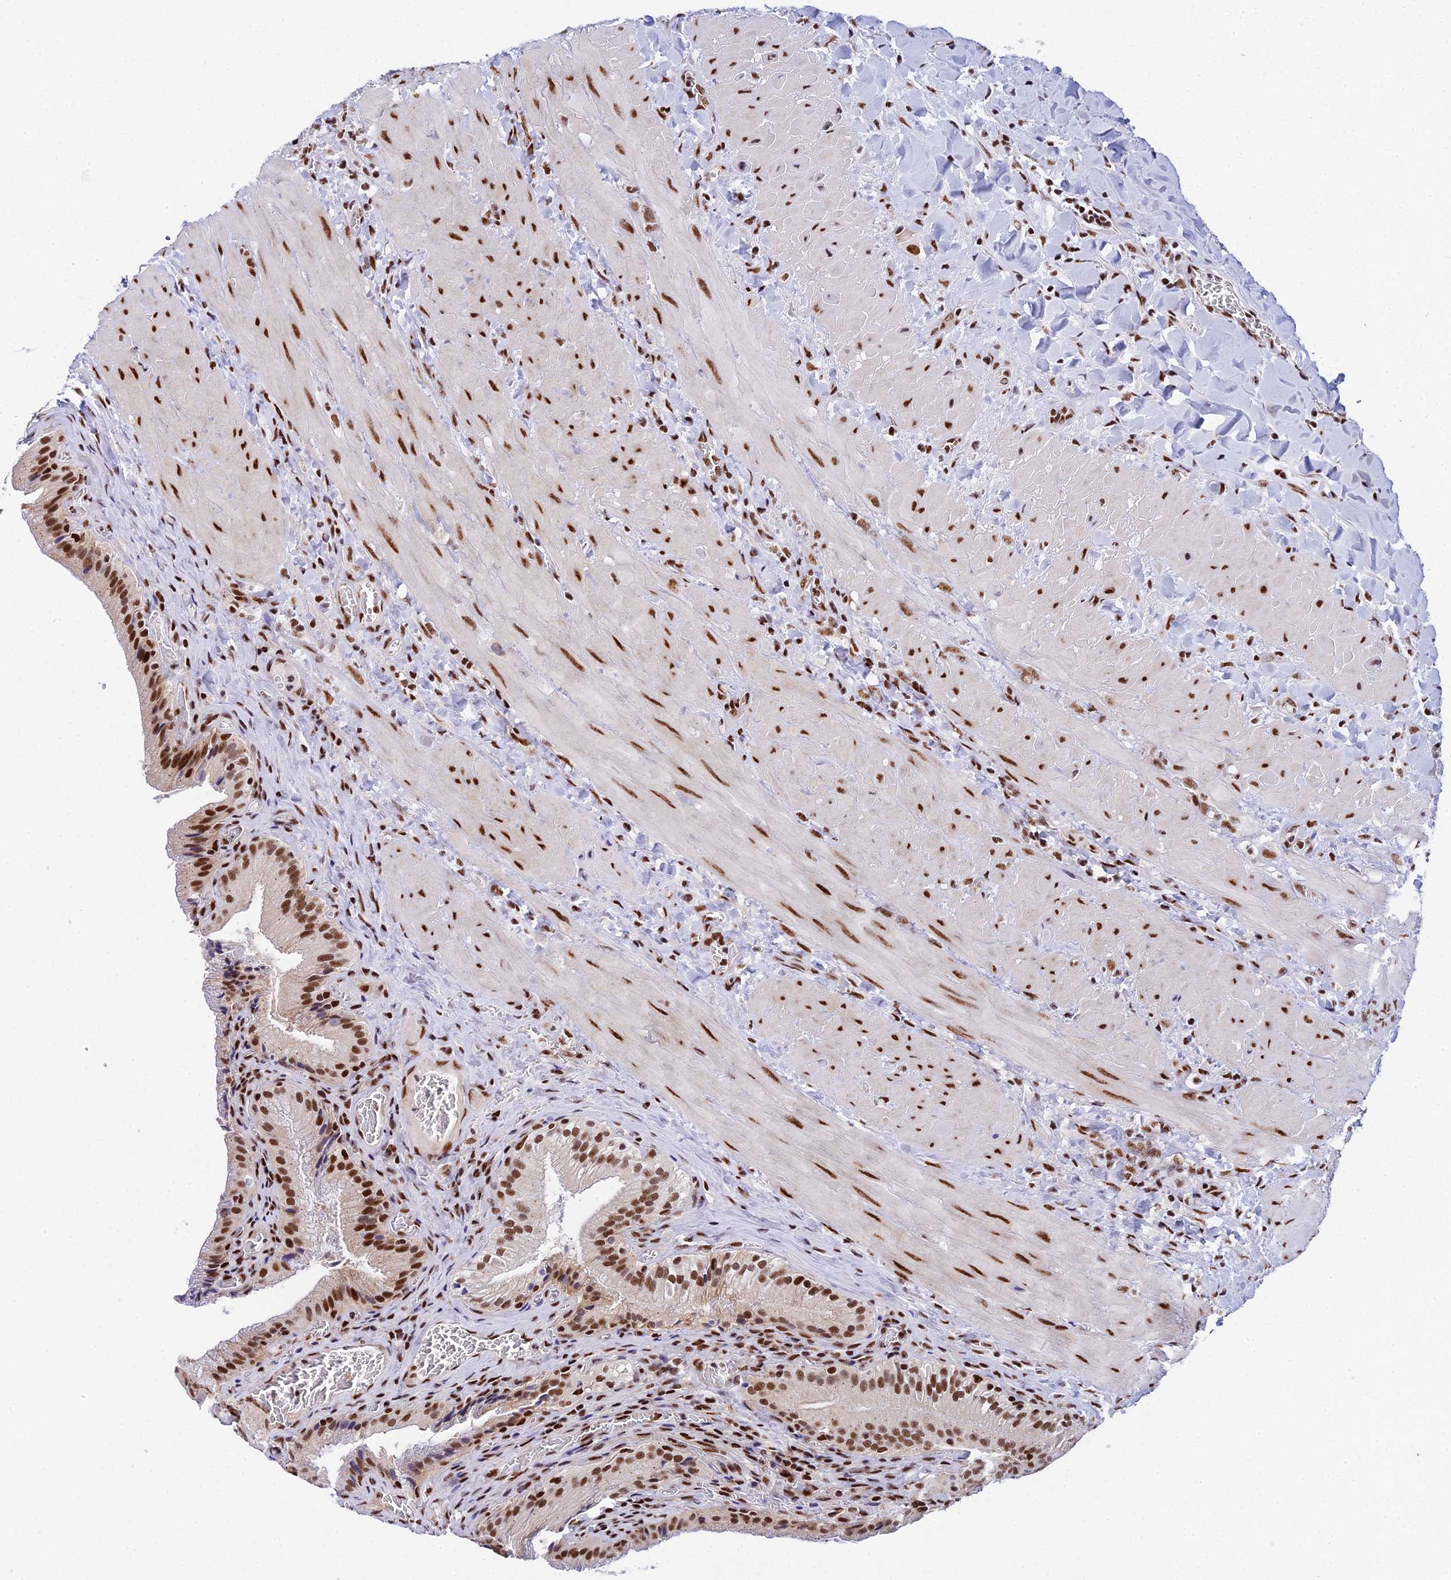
{"staining": {"intensity": "strong", "quantity": ">75%", "location": "nuclear"}, "tissue": "gallbladder", "cell_type": "Glandular cells", "image_type": "normal", "snomed": [{"axis": "morphology", "description": "Normal tissue, NOS"}, {"axis": "topography", "description": "Gallbladder"}], "caption": "Immunohistochemical staining of unremarkable human gallbladder displays strong nuclear protein staining in approximately >75% of glandular cells. The staining was performed using DAB (3,3'-diaminobenzidine) to visualize the protein expression in brown, while the nuclei were stained in blue with hematoxylin (Magnification: 20x).", "gene": "USP22", "patient": {"sex": "male", "age": 24}}